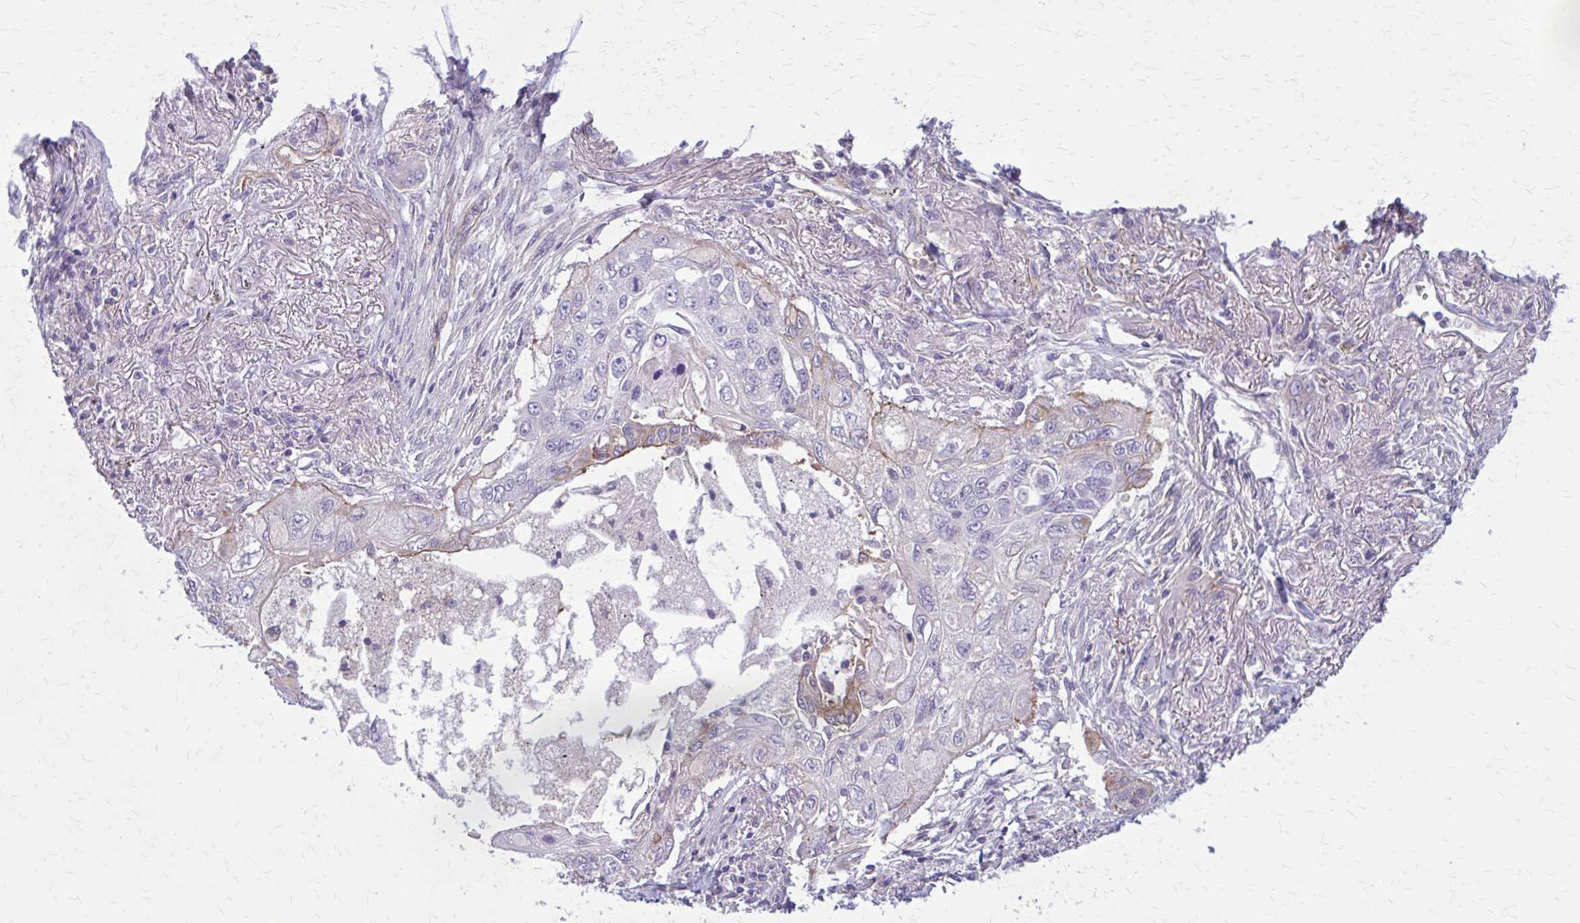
{"staining": {"intensity": "moderate", "quantity": "<25%", "location": "cytoplasmic/membranous"}, "tissue": "lung cancer", "cell_type": "Tumor cells", "image_type": "cancer", "snomed": [{"axis": "morphology", "description": "Squamous cell carcinoma, NOS"}, {"axis": "topography", "description": "Lung"}], "caption": "Protein expression analysis of human lung cancer reveals moderate cytoplasmic/membranous positivity in about <25% of tumor cells.", "gene": "ZDHHC7", "patient": {"sex": "male", "age": 75}}